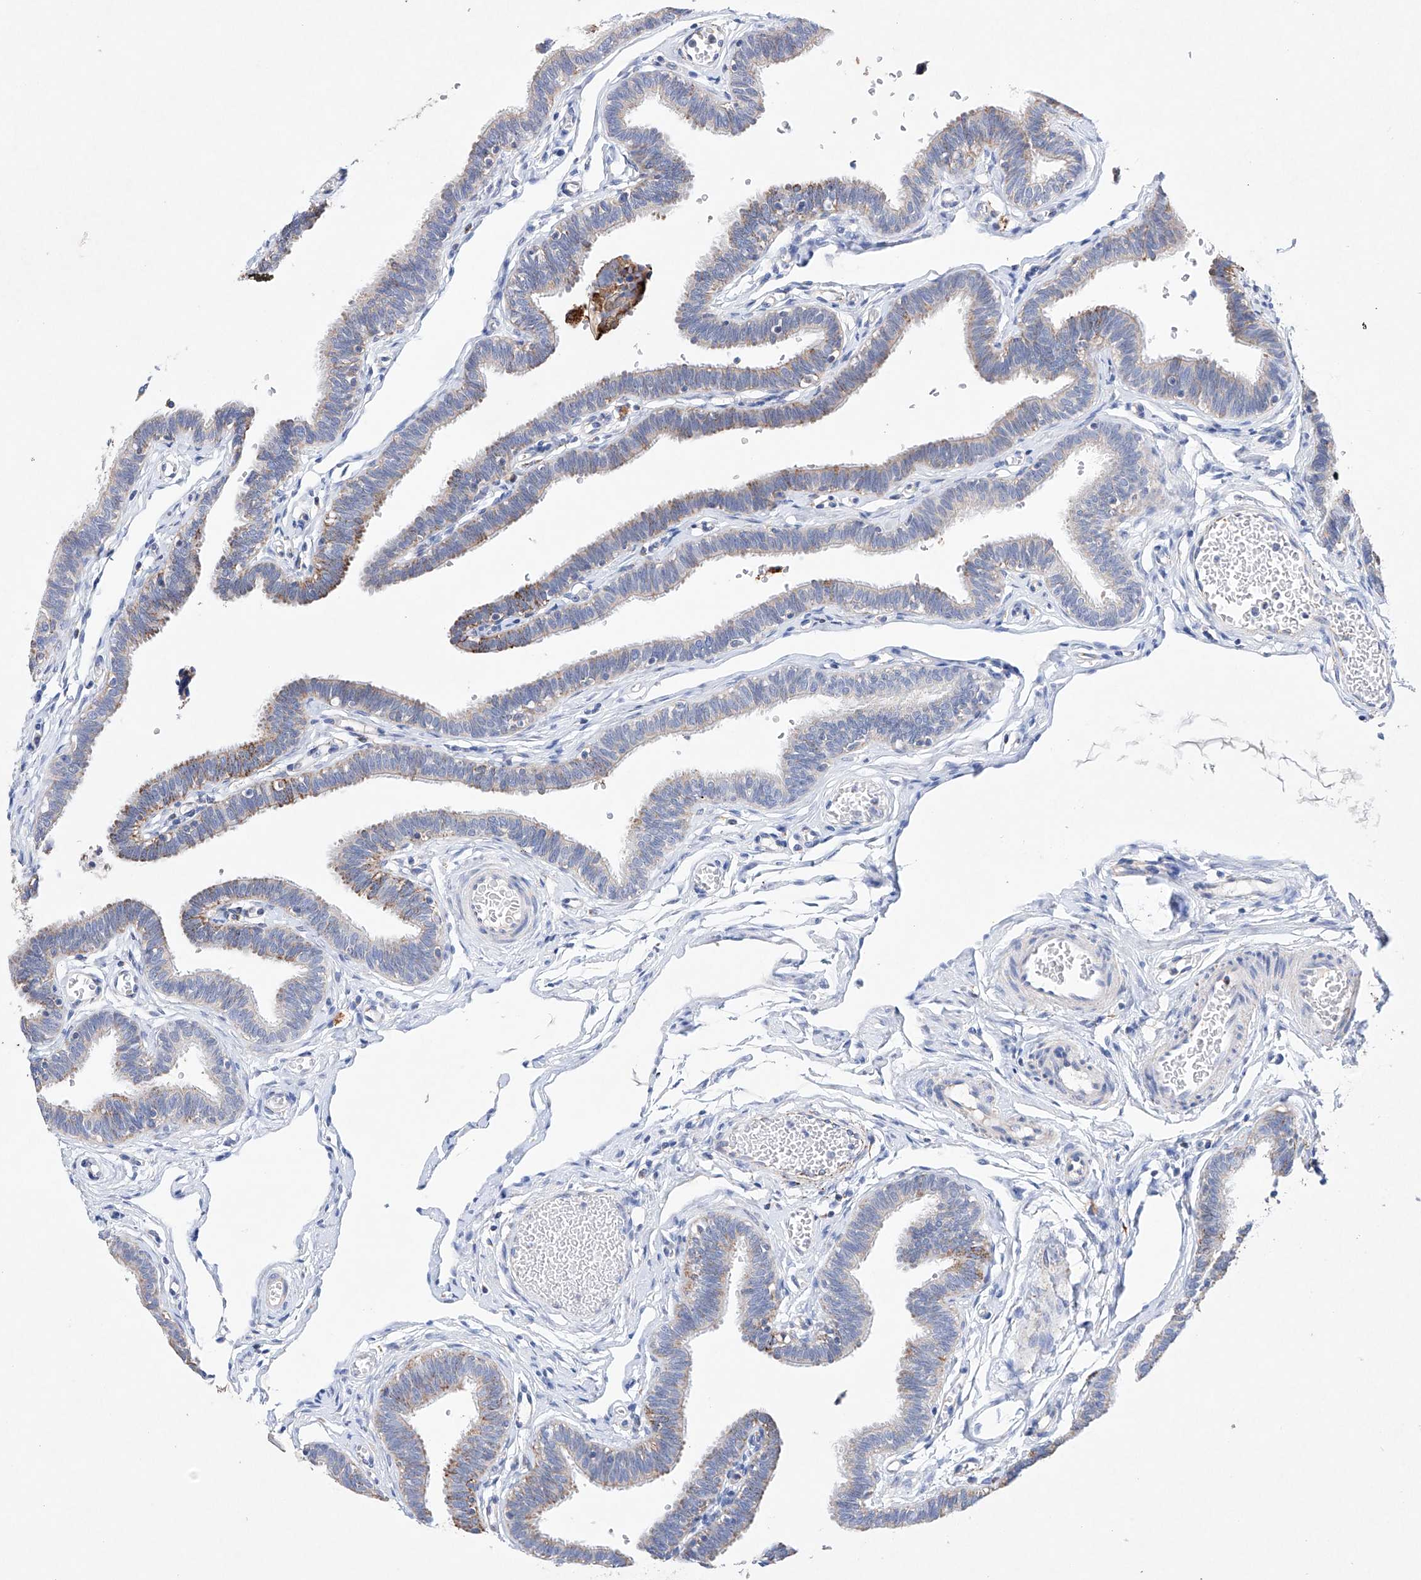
{"staining": {"intensity": "moderate", "quantity": "<25%", "location": "cytoplasmic/membranous"}, "tissue": "fallopian tube", "cell_type": "Glandular cells", "image_type": "normal", "snomed": [{"axis": "morphology", "description": "Normal tissue, NOS"}, {"axis": "topography", "description": "Fallopian tube"}, {"axis": "topography", "description": "Ovary"}], "caption": "Immunohistochemistry (IHC) of normal human fallopian tube reveals low levels of moderate cytoplasmic/membranous expression in about <25% of glandular cells.", "gene": "NRROS", "patient": {"sex": "female", "age": 23}}